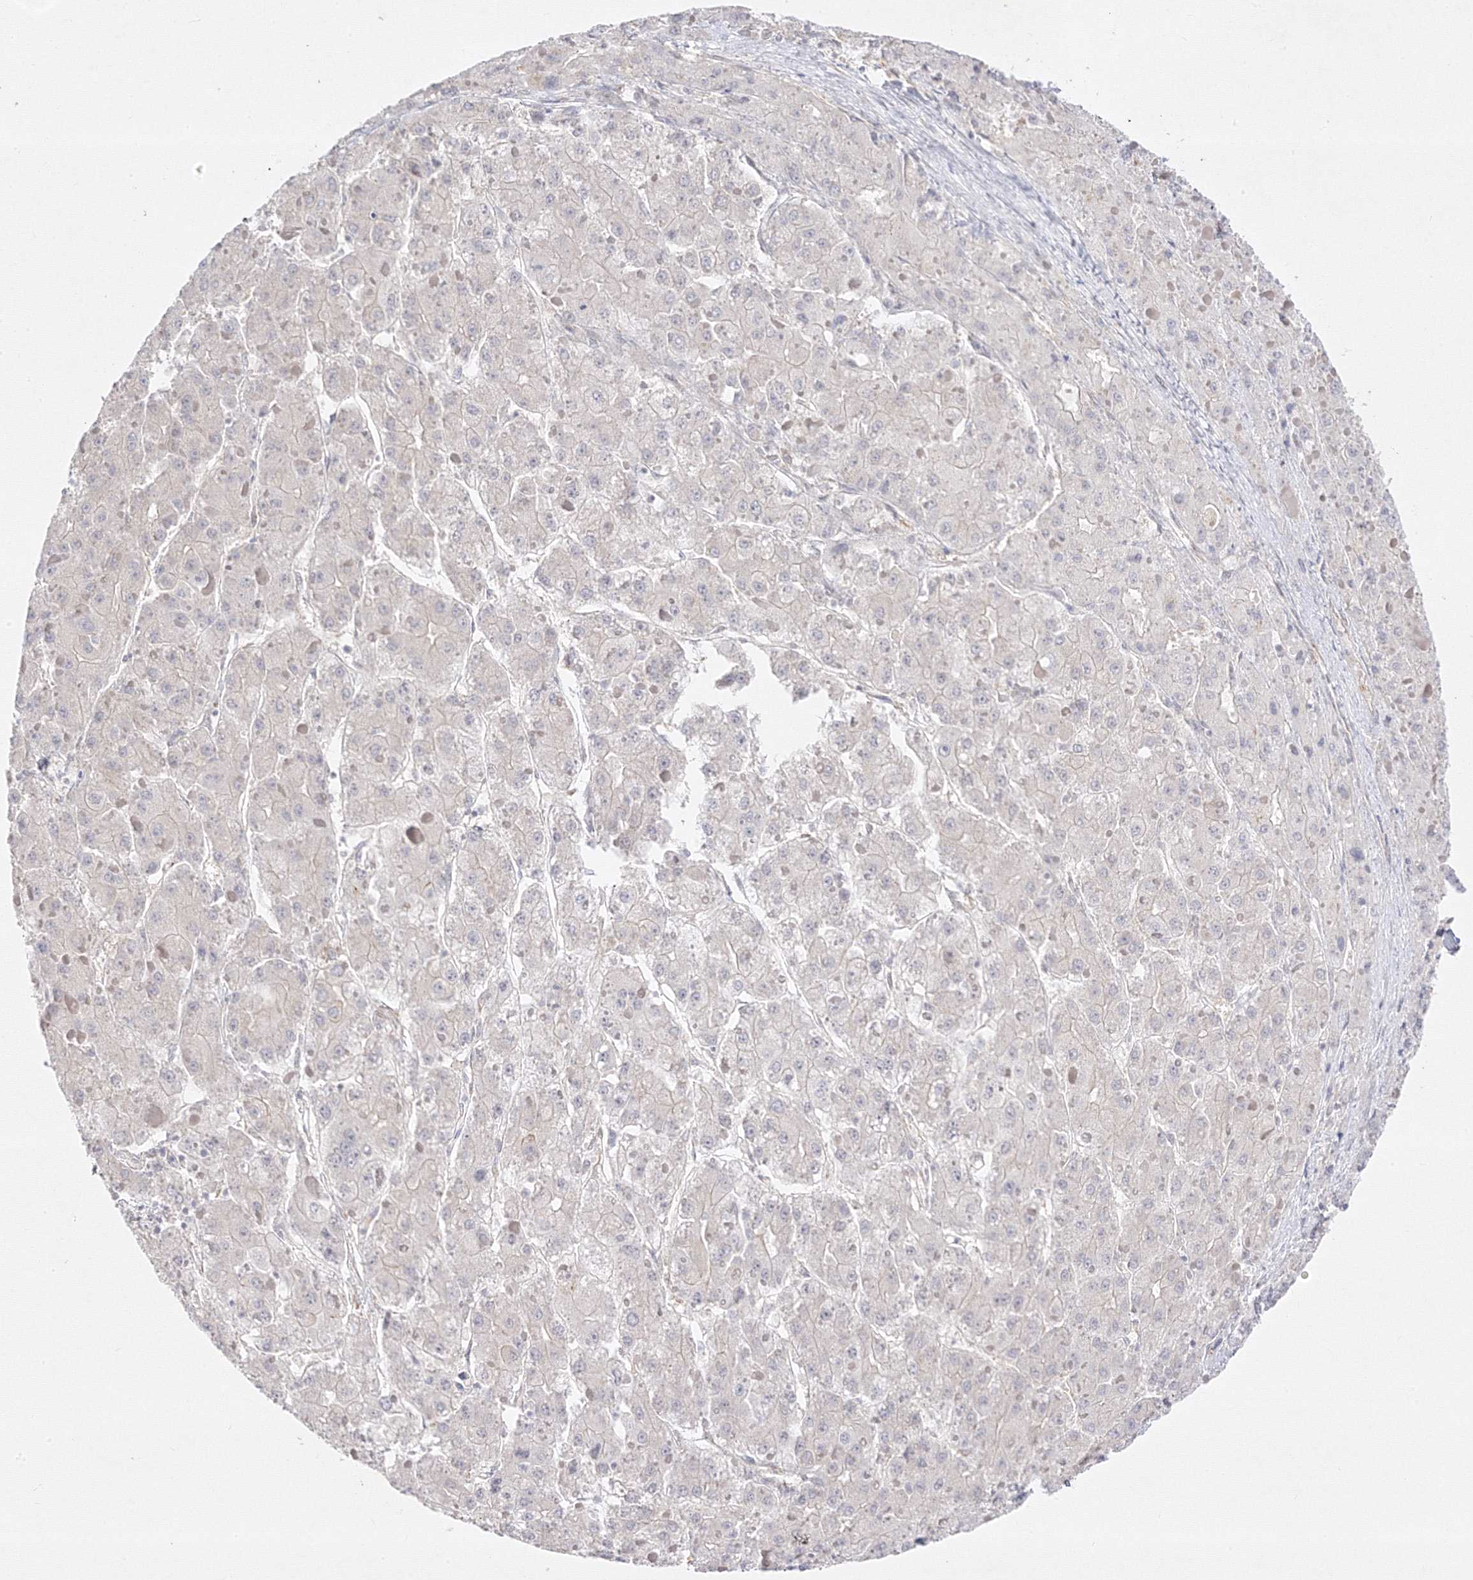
{"staining": {"intensity": "negative", "quantity": "none", "location": "none"}, "tissue": "liver cancer", "cell_type": "Tumor cells", "image_type": "cancer", "snomed": [{"axis": "morphology", "description": "Carcinoma, Hepatocellular, NOS"}, {"axis": "topography", "description": "Liver"}], "caption": "A micrograph of hepatocellular carcinoma (liver) stained for a protein shows no brown staining in tumor cells.", "gene": "C2CD2", "patient": {"sex": "female", "age": 73}}